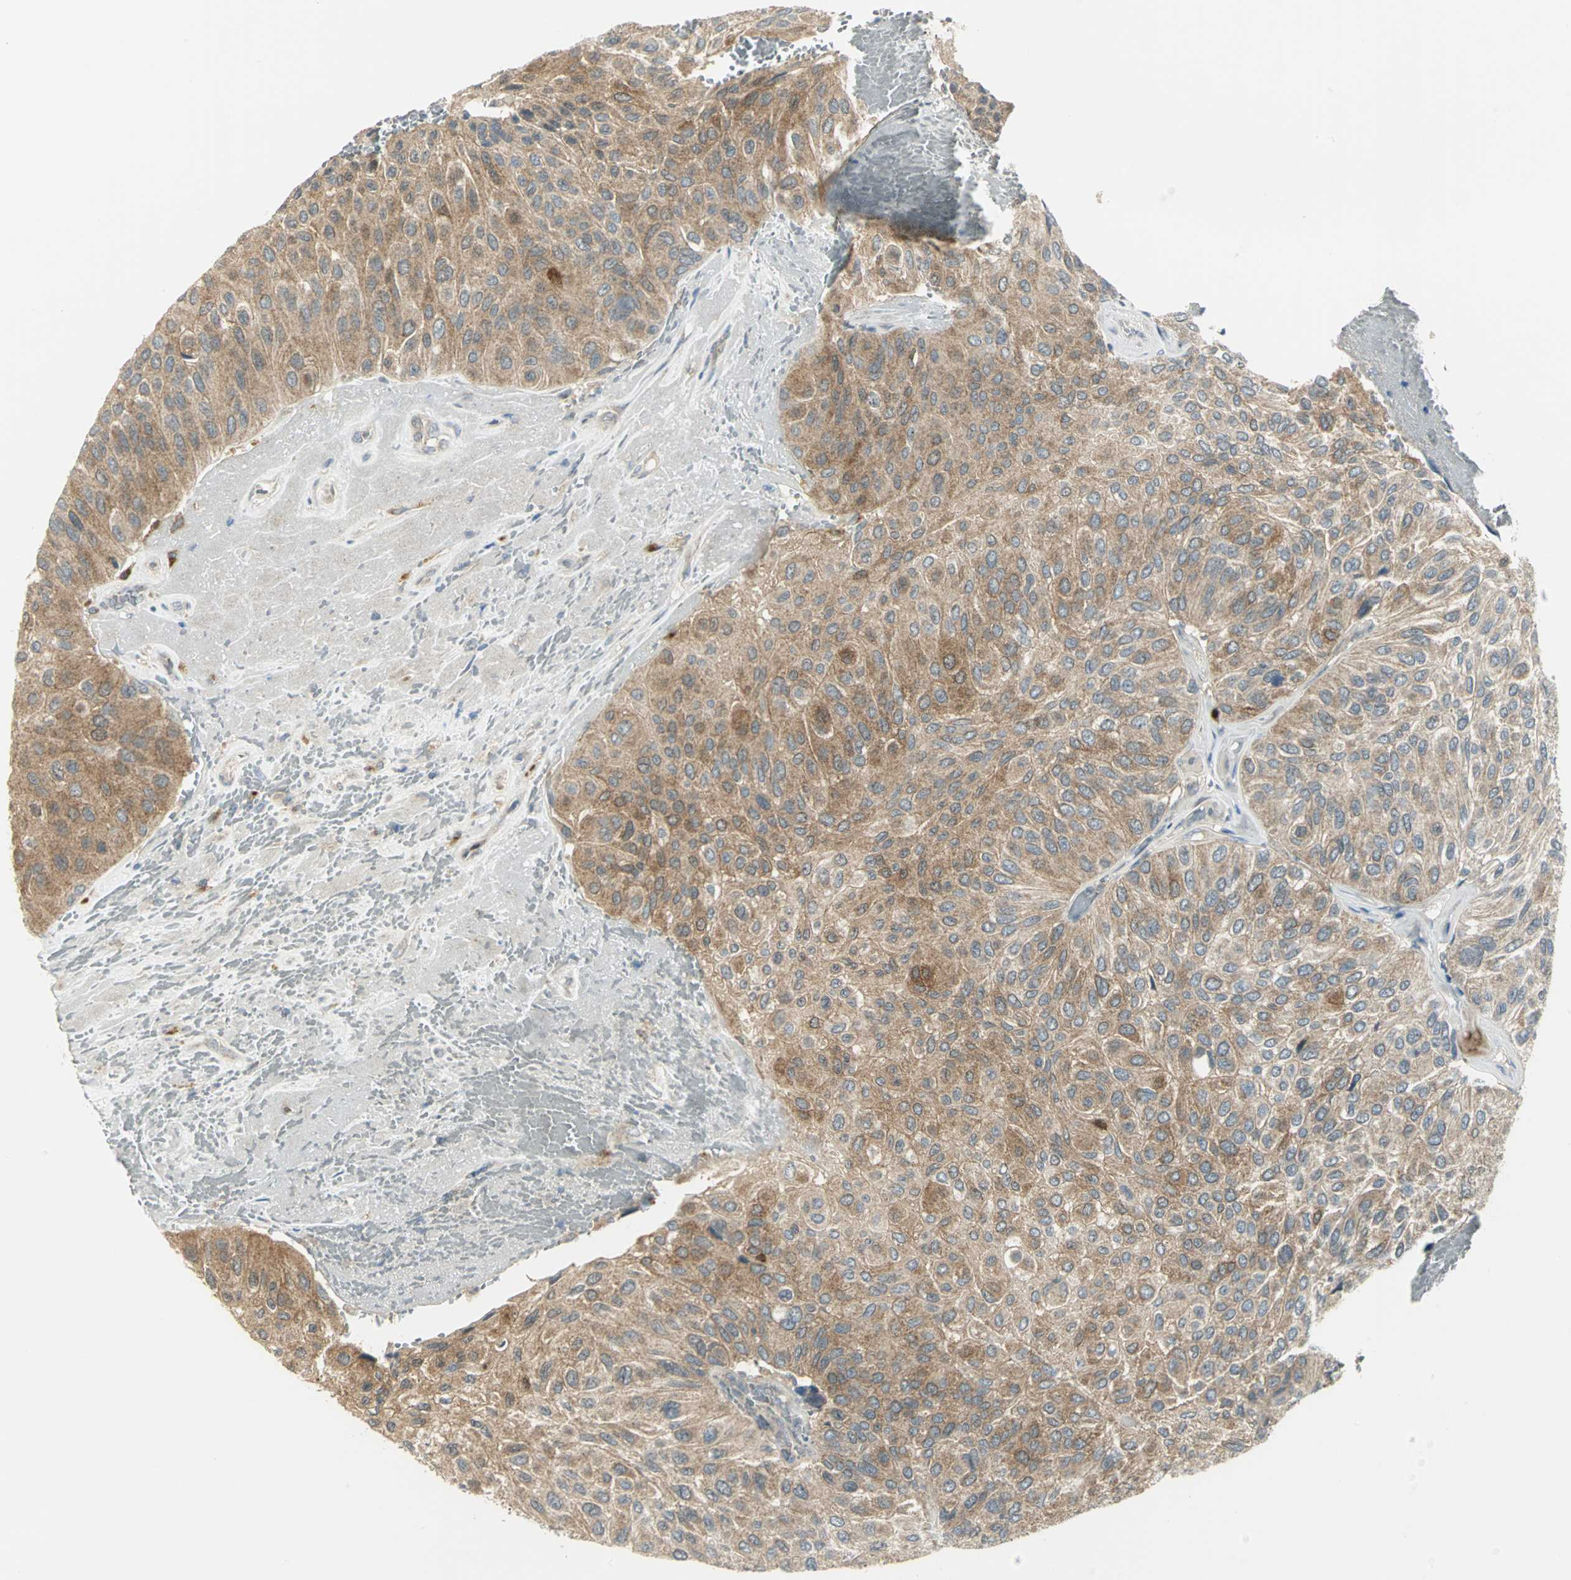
{"staining": {"intensity": "moderate", "quantity": ">75%", "location": "cytoplasmic/membranous"}, "tissue": "urothelial cancer", "cell_type": "Tumor cells", "image_type": "cancer", "snomed": [{"axis": "morphology", "description": "Urothelial carcinoma, High grade"}, {"axis": "topography", "description": "Urinary bladder"}], "caption": "Immunohistochemistry image of neoplastic tissue: urothelial carcinoma (high-grade) stained using IHC demonstrates medium levels of moderate protein expression localized specifically in the cytoplasmic/membranous of tumor cells, appearing as a cytoplasmic/membranous brown color.", "gene": "MAPK8IP3", "patient": {"sex": "male", "age": 66}}